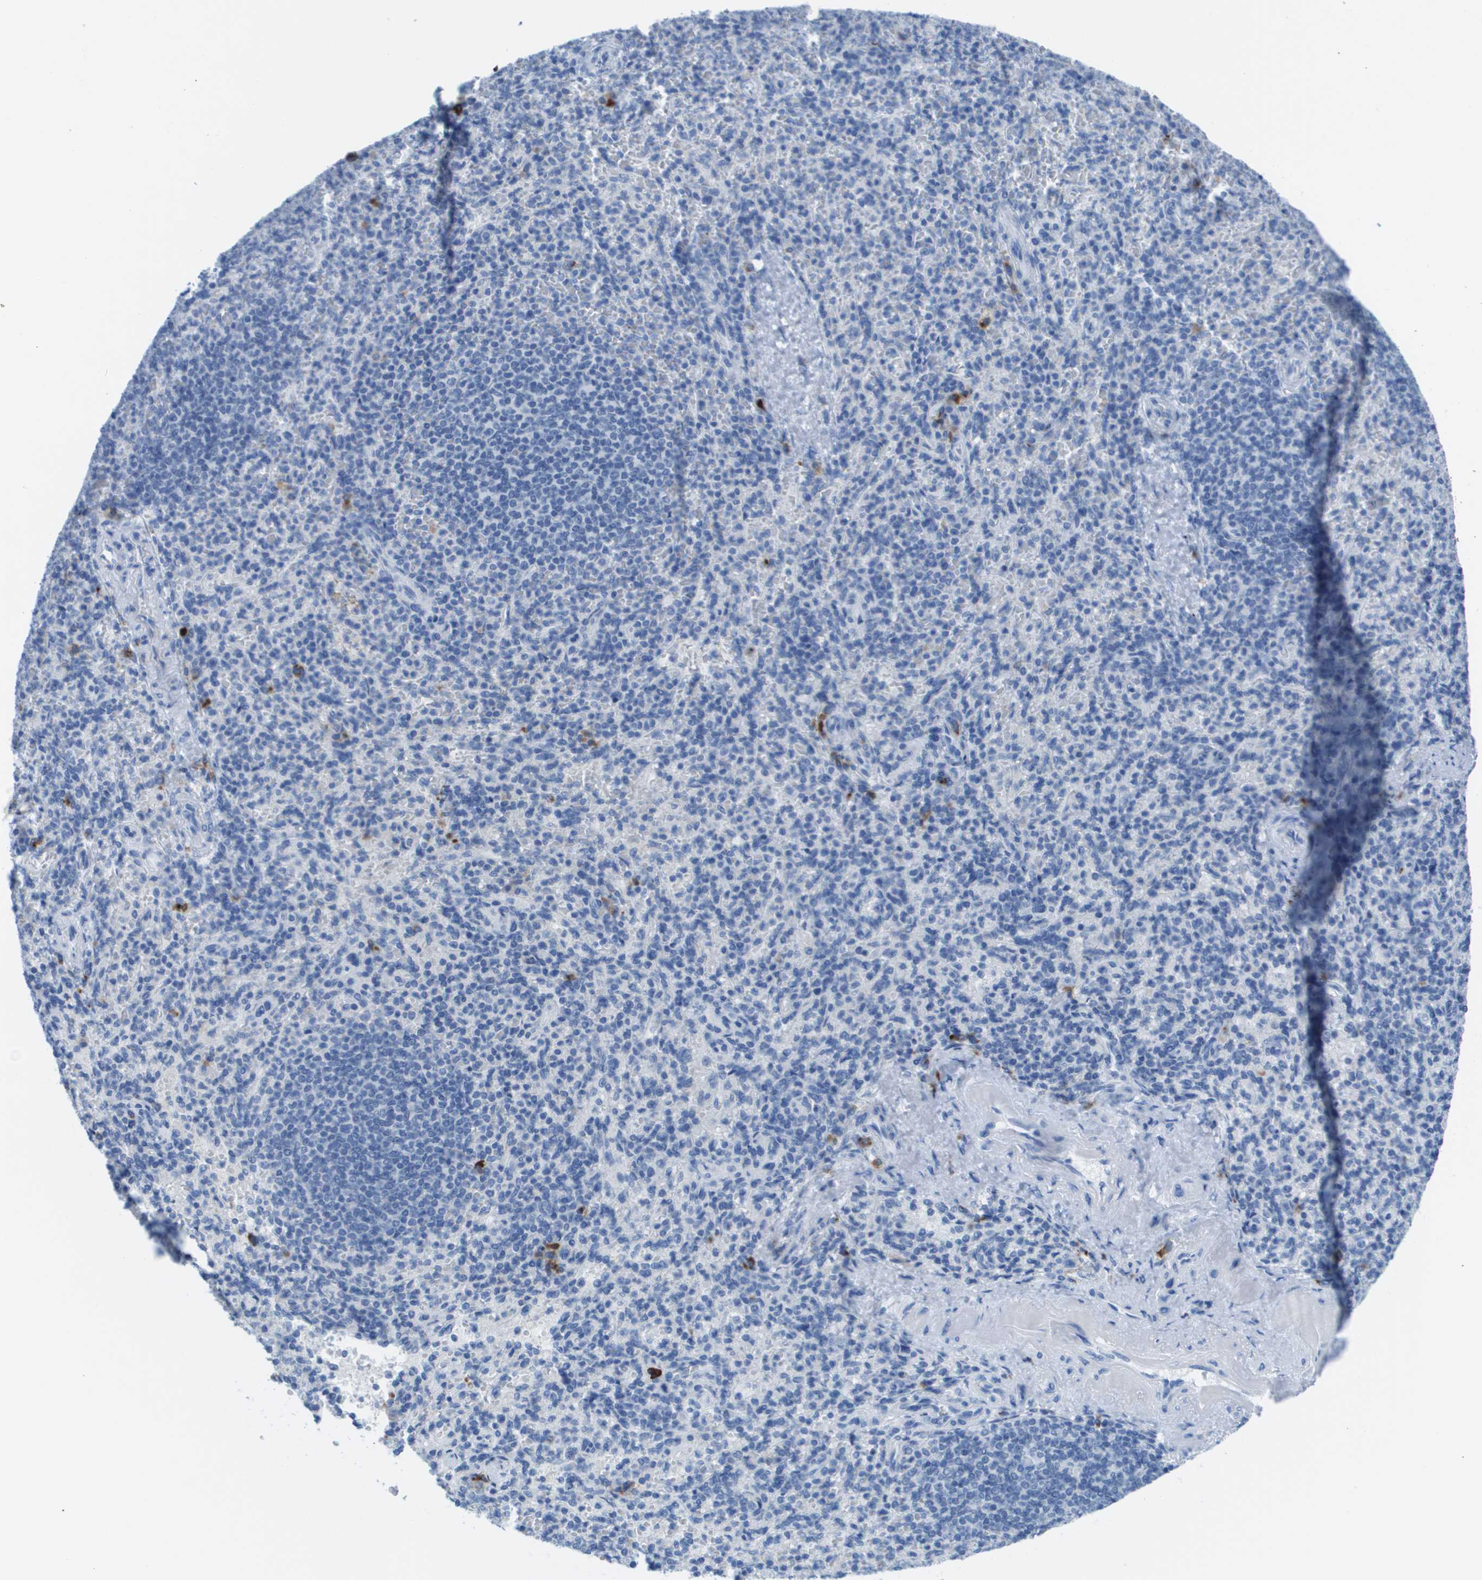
{"staining": {"intensity": "strong", "quantity": "<25%", "location": "cytoplasmic/membranous"}, "tissue": "spleen", "cell_type": "Cells in red pulp", "image_type": "normal", "snomed": [{"axis": "morphology", "description": "Normal tissue, NOS"}, {"axis": "topography", "description": "Spleen"}], "caption": "High-power microscopy captured an immunohistochemistry photomicrograph of normal spleen, revealing strong cytoplasmic/membranous expression in about <25% of cells in red pulp.", "gene": "GPR18", "patient": {"sex": "female", "age": 74}}